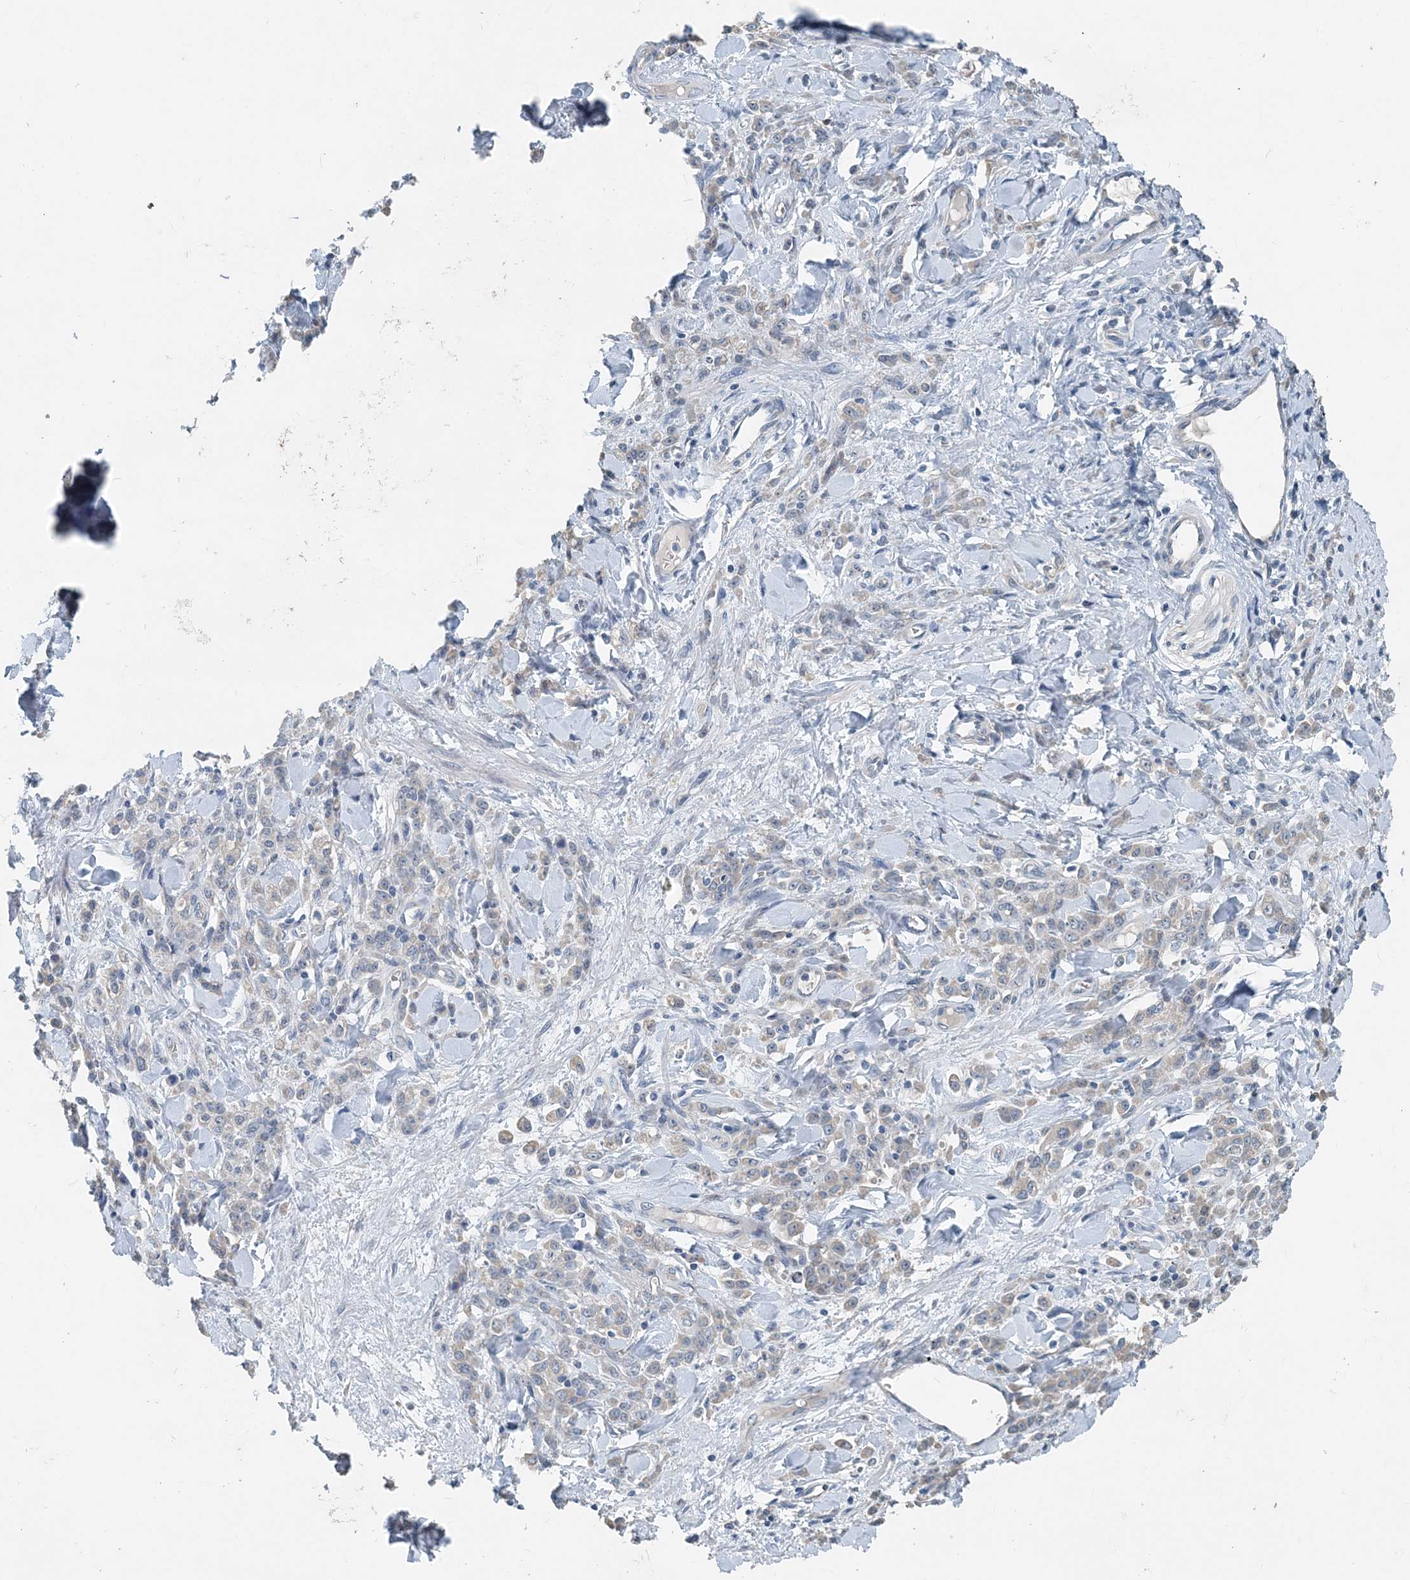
{"staining": {"intensity": "weak", "quantity": "<25%", "location": "cytoplasmic/membranous"}, "tissue": "stomach cancer", "cell_type": "Tumor cells", "image_type": "cancer", "snomed": [{"axis": "morphology", "description": "Normal tissue, NOS"}, {"axis": "morphology", "description": "Adenocarcinoma, NOS"}, {"axis": "topography", "description": "Stomach"}], "caption": "Immunohistochemical staining of human stomach adenocarcinoma displays no significant expression in tumor cells. Nuclei are stained in blue.", "gene": "EEF1A2", "patient": {"sex": "male", "age": 82}}